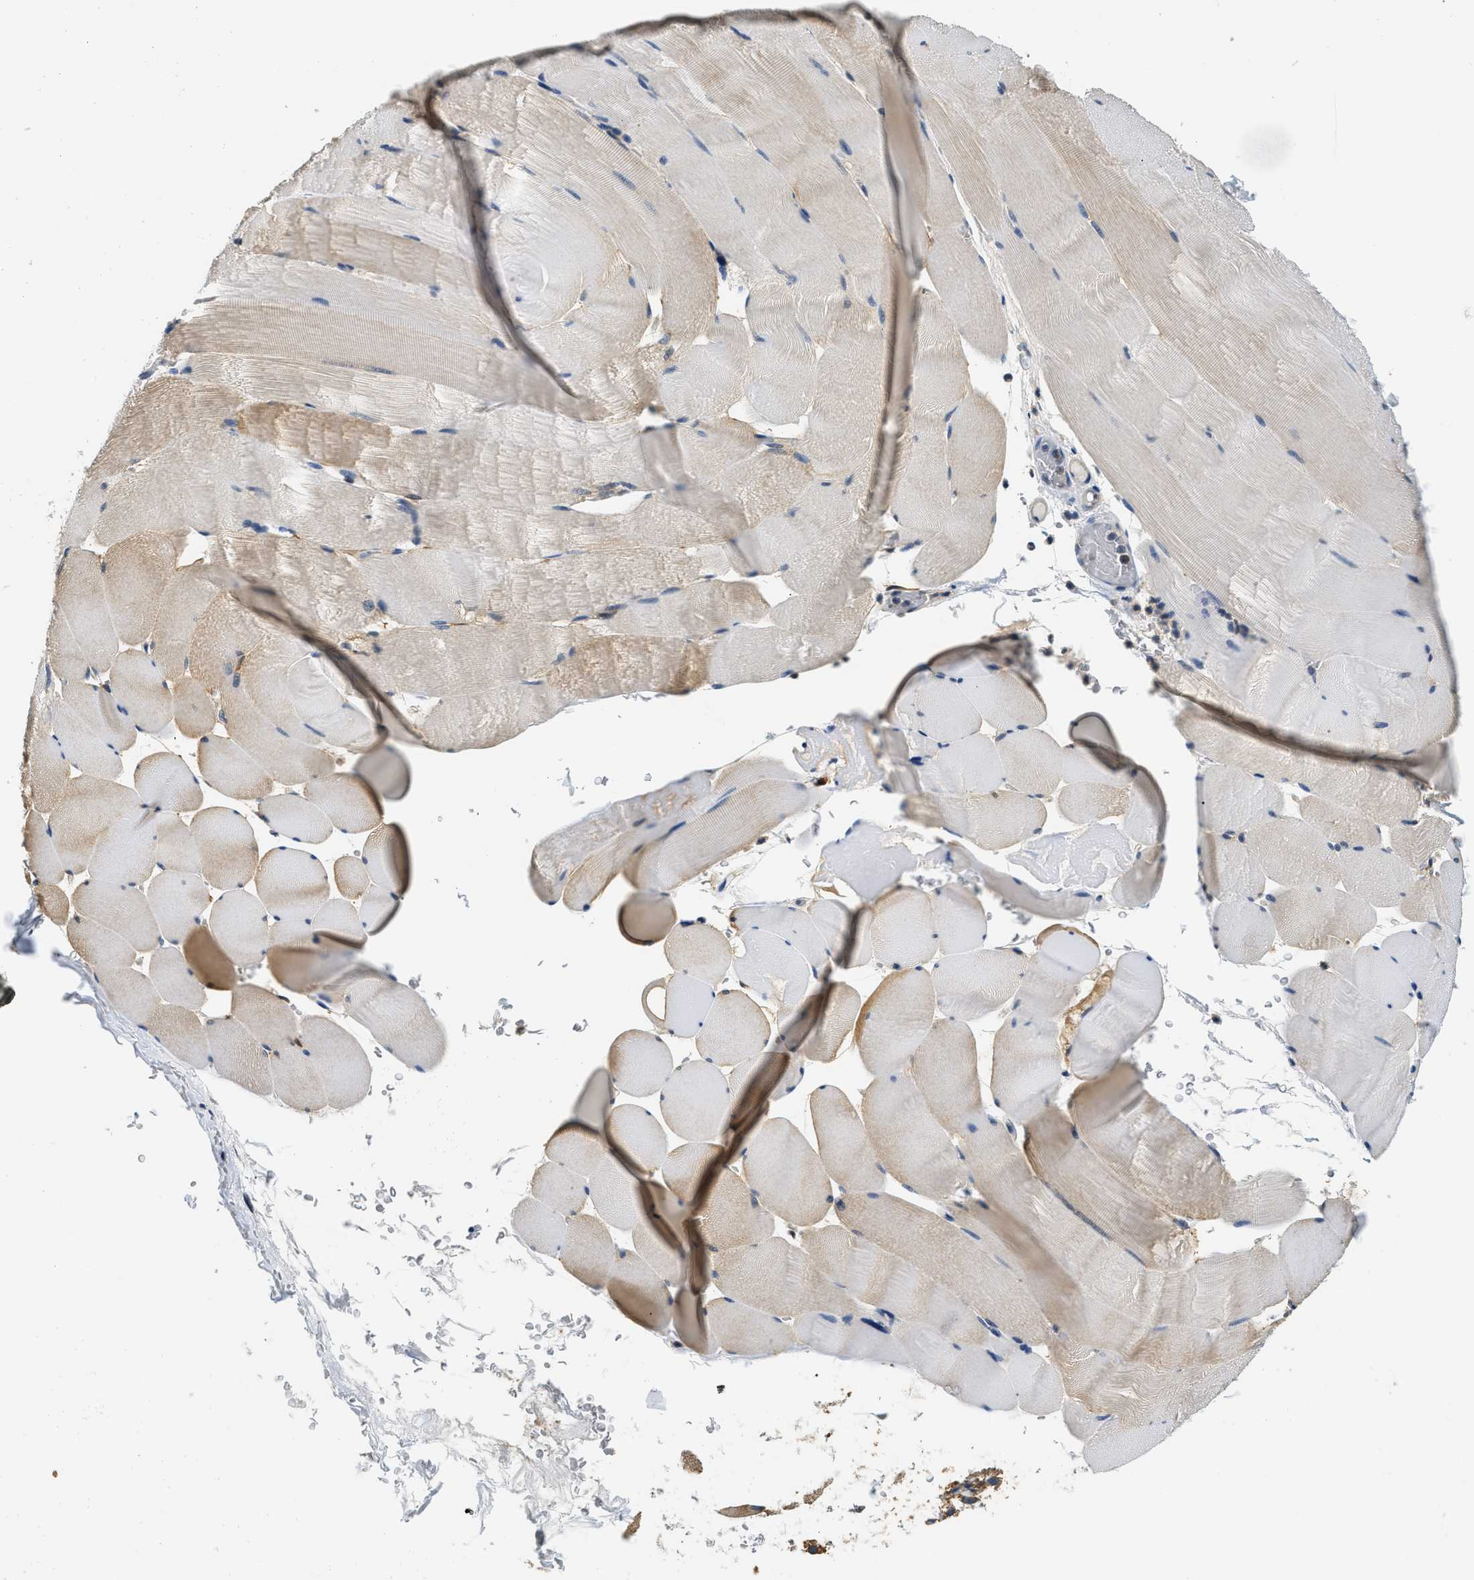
{"staining": {"intensity": "moderate", "quantity": "<25%", "location": "cytoplasmic/membranous"}, "tissue": "skeletal muscle", "cell_type": "Myocytes", "image_type": "normal", "snomed": [{"axis": "morphology", "description": "Normal tissue, NOS"}, {"axis": "topography", "description": "Skeletal muscle"}], "caption": "DAB (3,3'-diaminobenzidine) immunohistochemical staining of normal skeletal muscle shows moderate cytoplasmic/membranous protein positivity in approximately <25% of myocytes.", "gene": "BCL7C", "patient": {"sex": "male", "age": 62}}